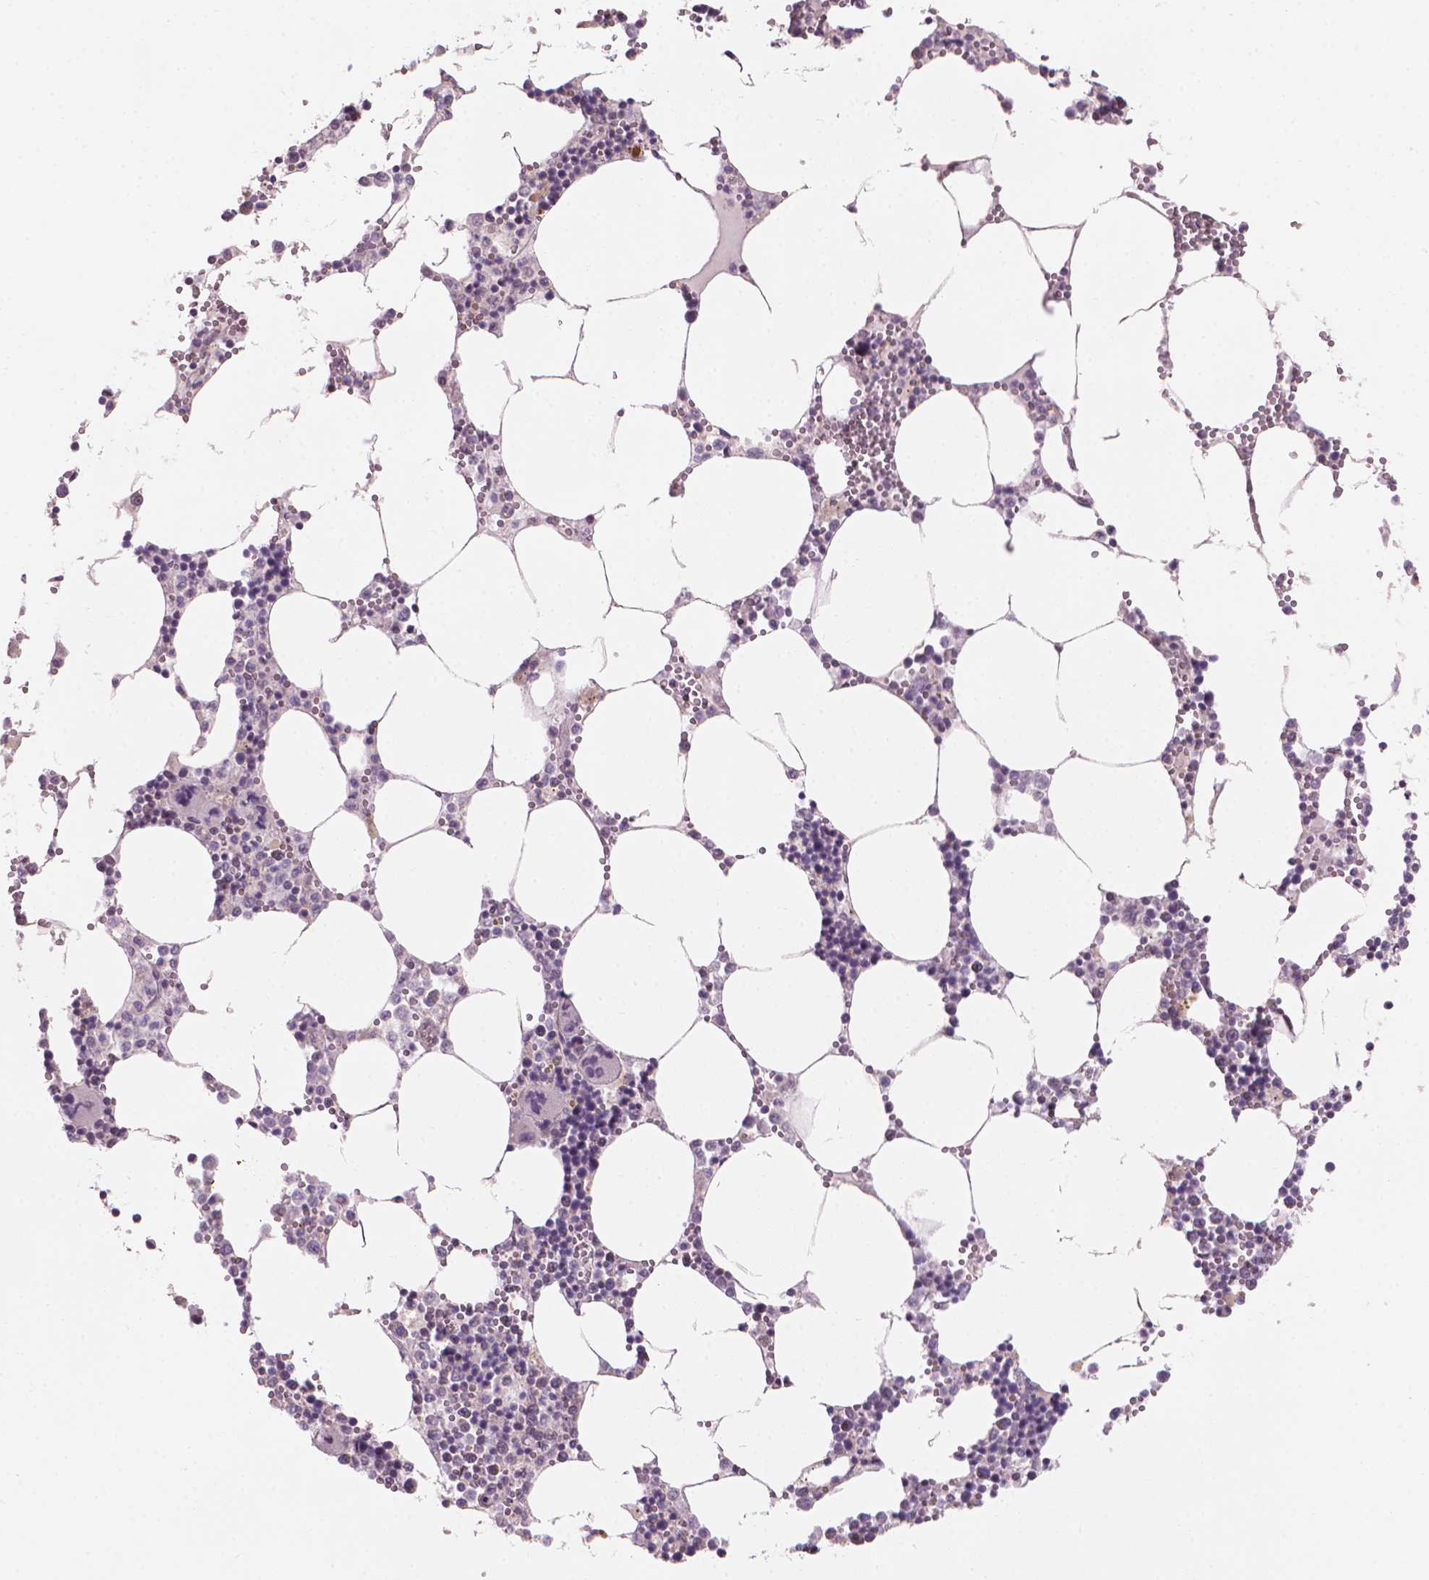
{"staining": {"intensity": "negative", "quantity": "none", "location": "none"}, "tissue": "bone marrow", "cell_type": "Hematopoietic cells", "image_type": "normal", "snomed": [{"axis": "morphology", "description": "Normal tissue, NOS"}, {"axis": "topography", "description": "Bone marrow"}], "caption": "High power microscopy micrograph of an immunohistochemistry (IHC) image of unremarkable bone marrow, revealing no significant staining in hematopoietic cells. (DAB (3,3'-diaminobenzidine) IHC visualized using brightfield microscopy, high magnification).", "gene": "IFFO1", "patient": {"sex": "male", "age": 54}}